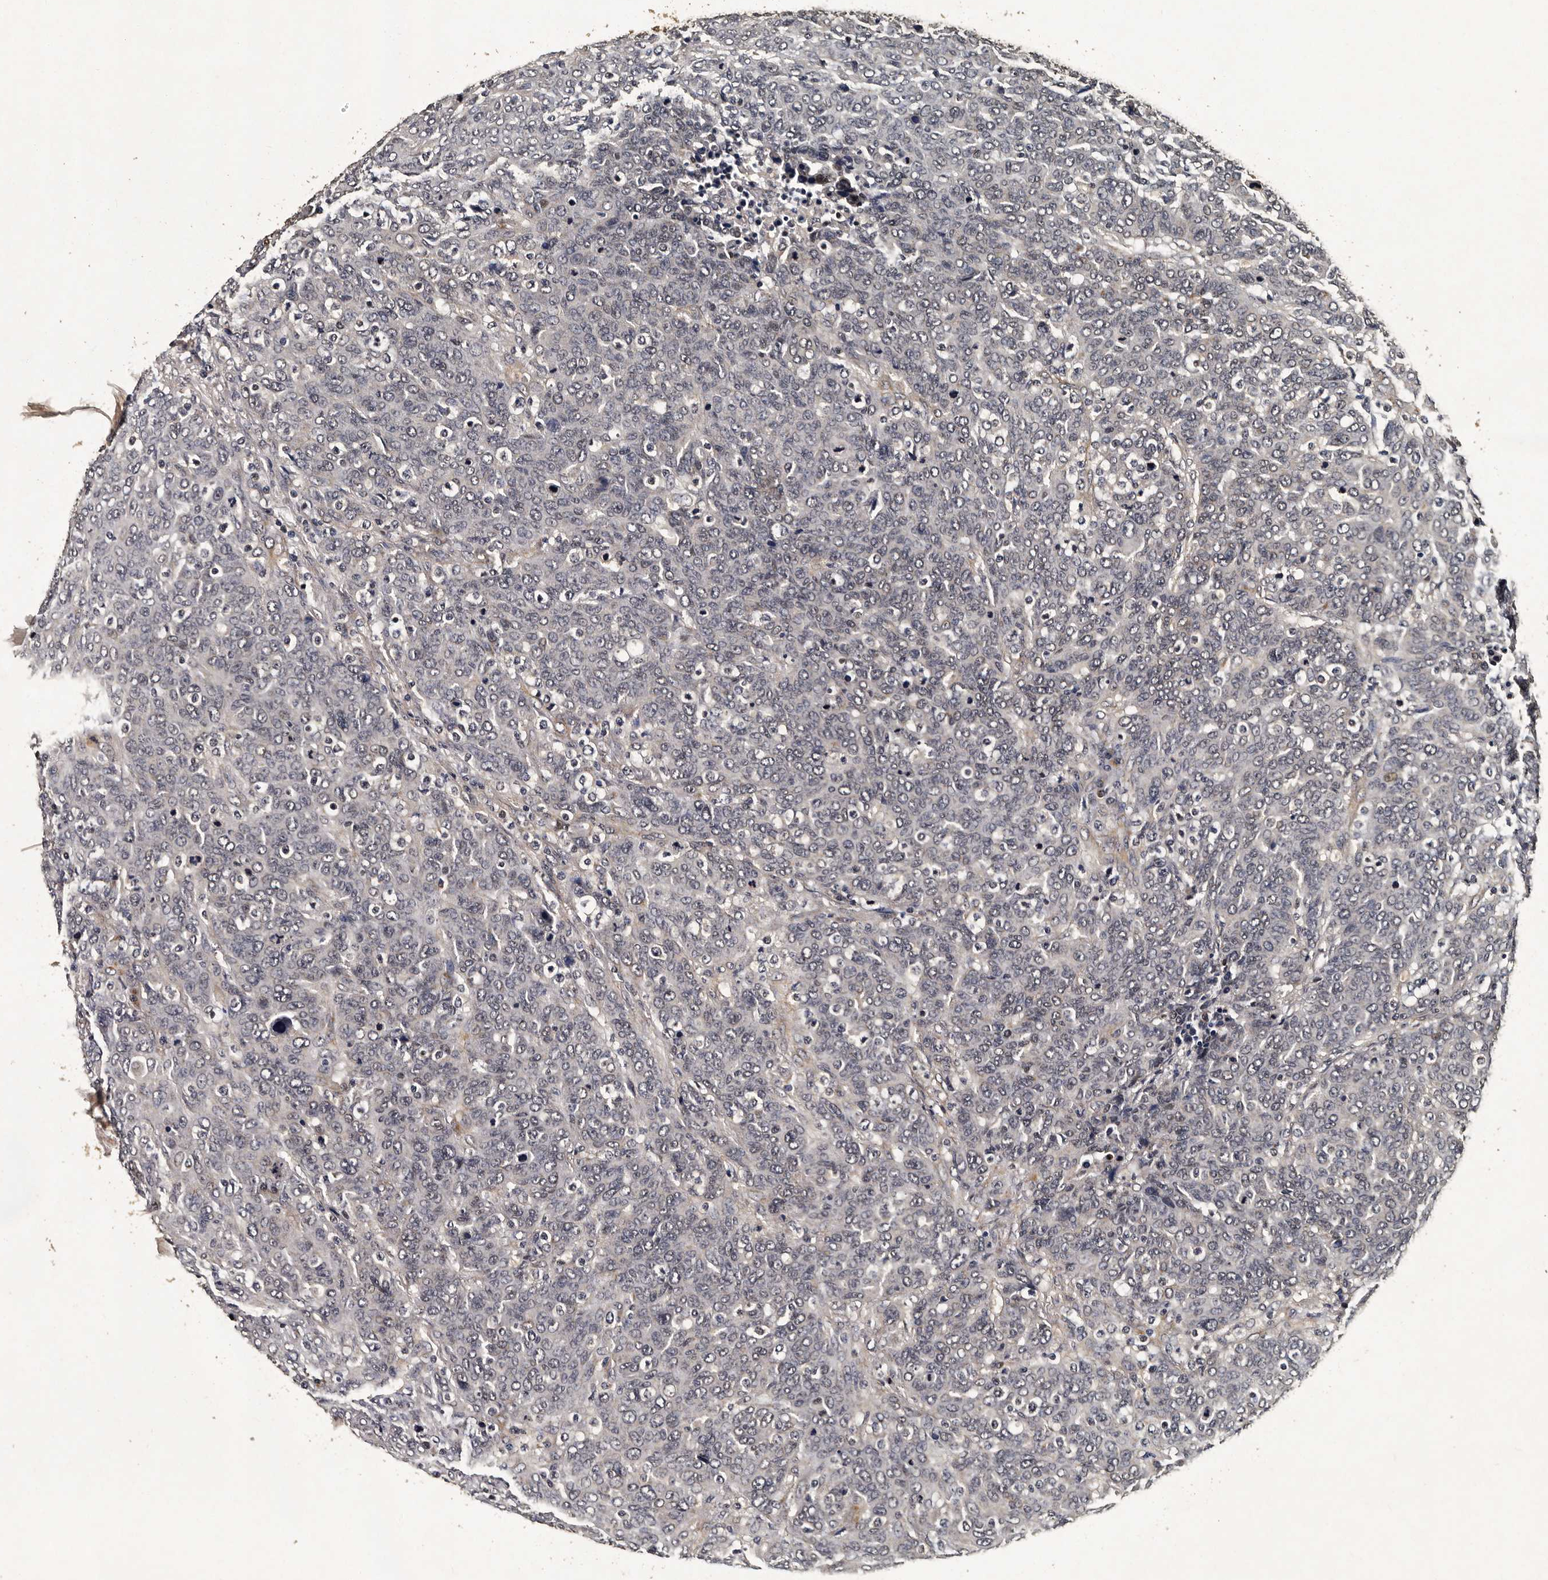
{"staining": {"intensity": "negative", "quantity": "none", "location": "none"}, "tissue": "breast cancer", "cell_type": "Tumor cells", "image_type": "cancer", "snomed": [{"axis": "morphology", "description": "Duct carcinoma"}, {"axis": "topography", "description": "Breast"}], "caption": "This is an immunohistochemistry micrograph of breast cancer. There is no positivity in tumor cells.", "gene": "CPNE3", "patient": {"sex": "female", "age": 37}}